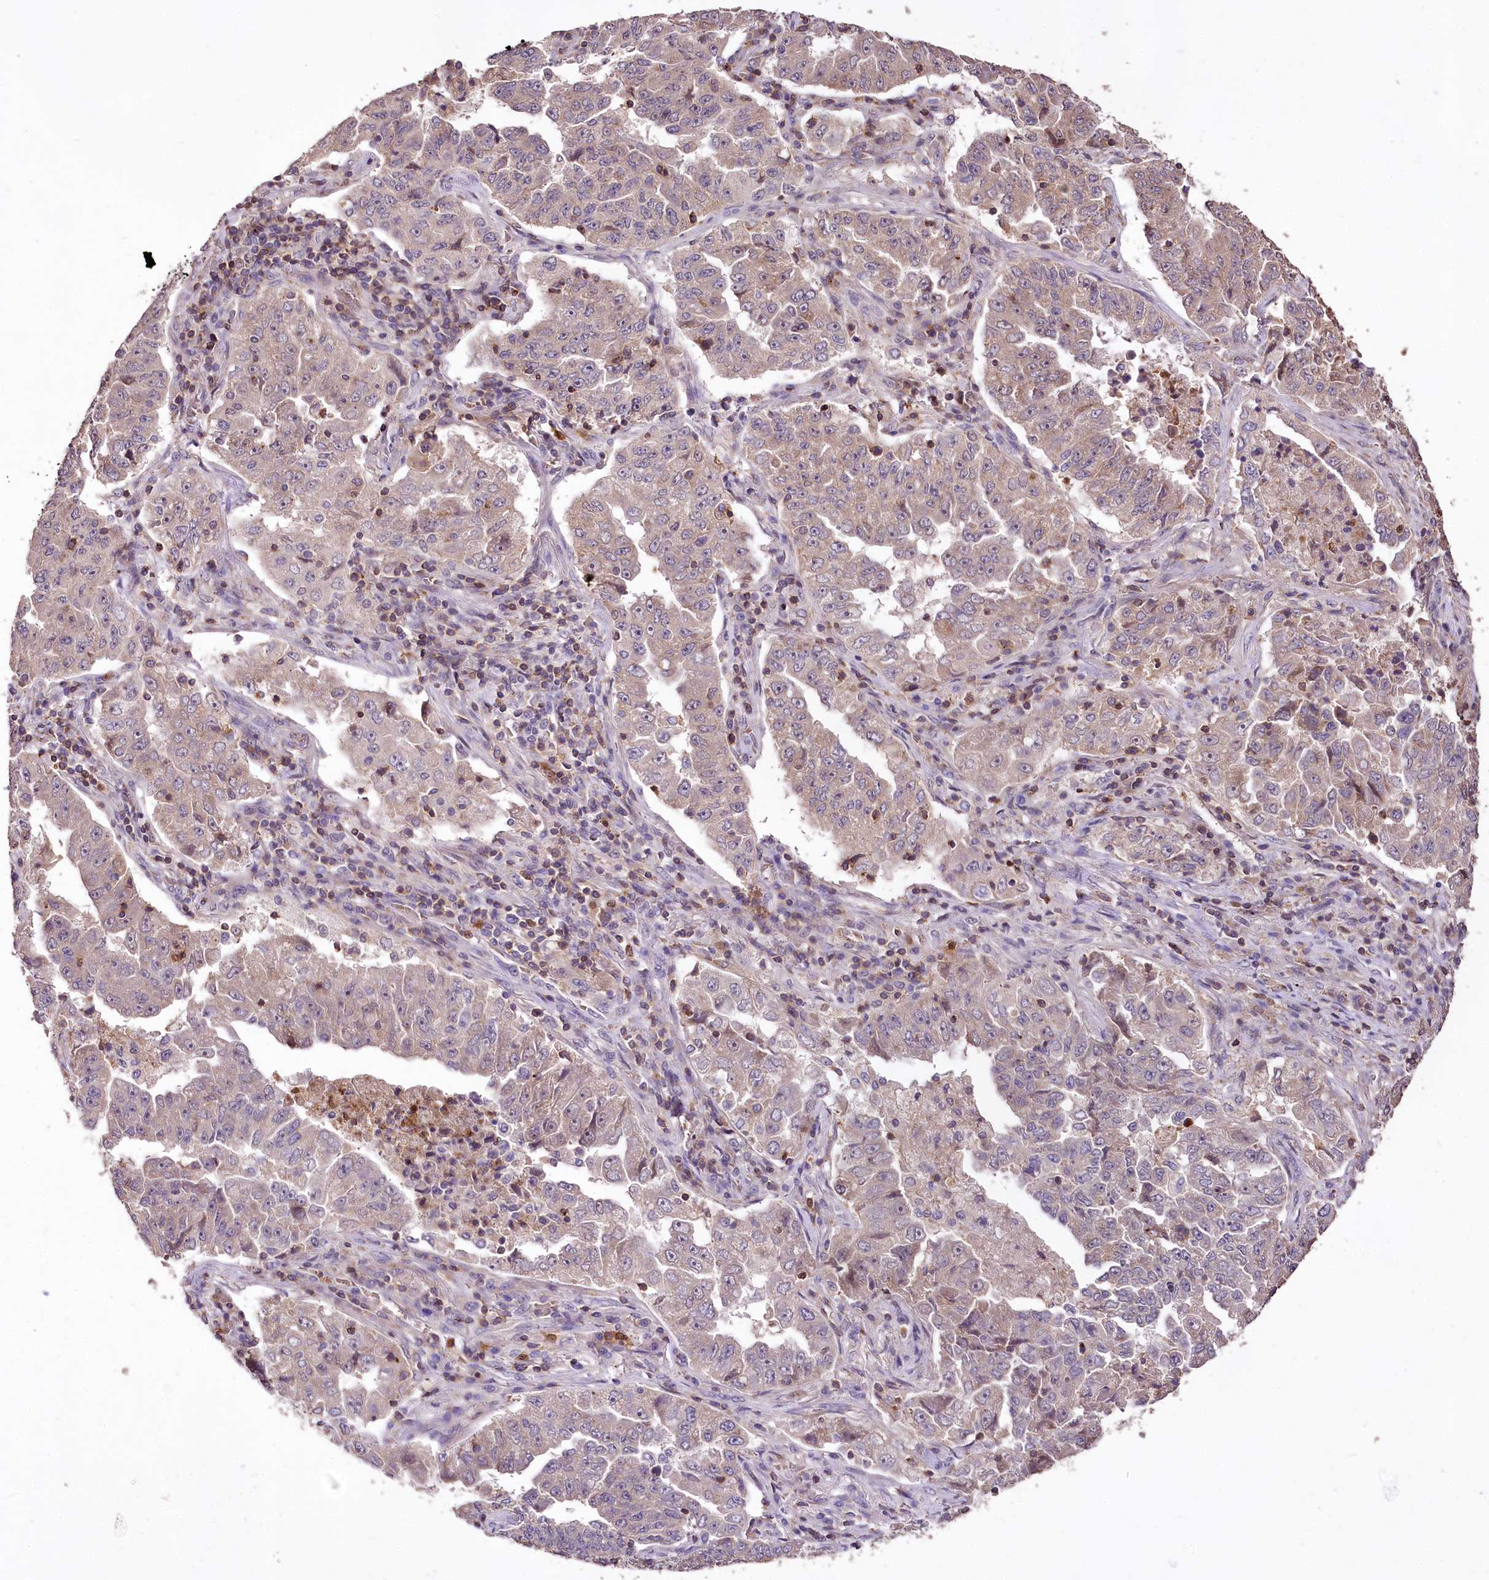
{"staining": {"intensity": "weak", "quantity": "<25%", "location": "cytoplasmic/membranous"}, "tissue": "lung cancer", "cell_type": "Tumor cells", "image_type": "cancer", "snomed": [{"axis": "morphology", "description": "Adenocarcinoma, NOS"}, {"axis": "topography", "description": "Lung"}], "caption": "Immunohistochemistry (IHC) photomicrograph of neoplastic tissue: adenocarcinoma (lung) stained with DAB (3,3'-diaminobenzidine) reveals no significant protein positivity in tumor cells.", "gene": "SERGEF", "patient": {"sex": "female", "age": 51}}